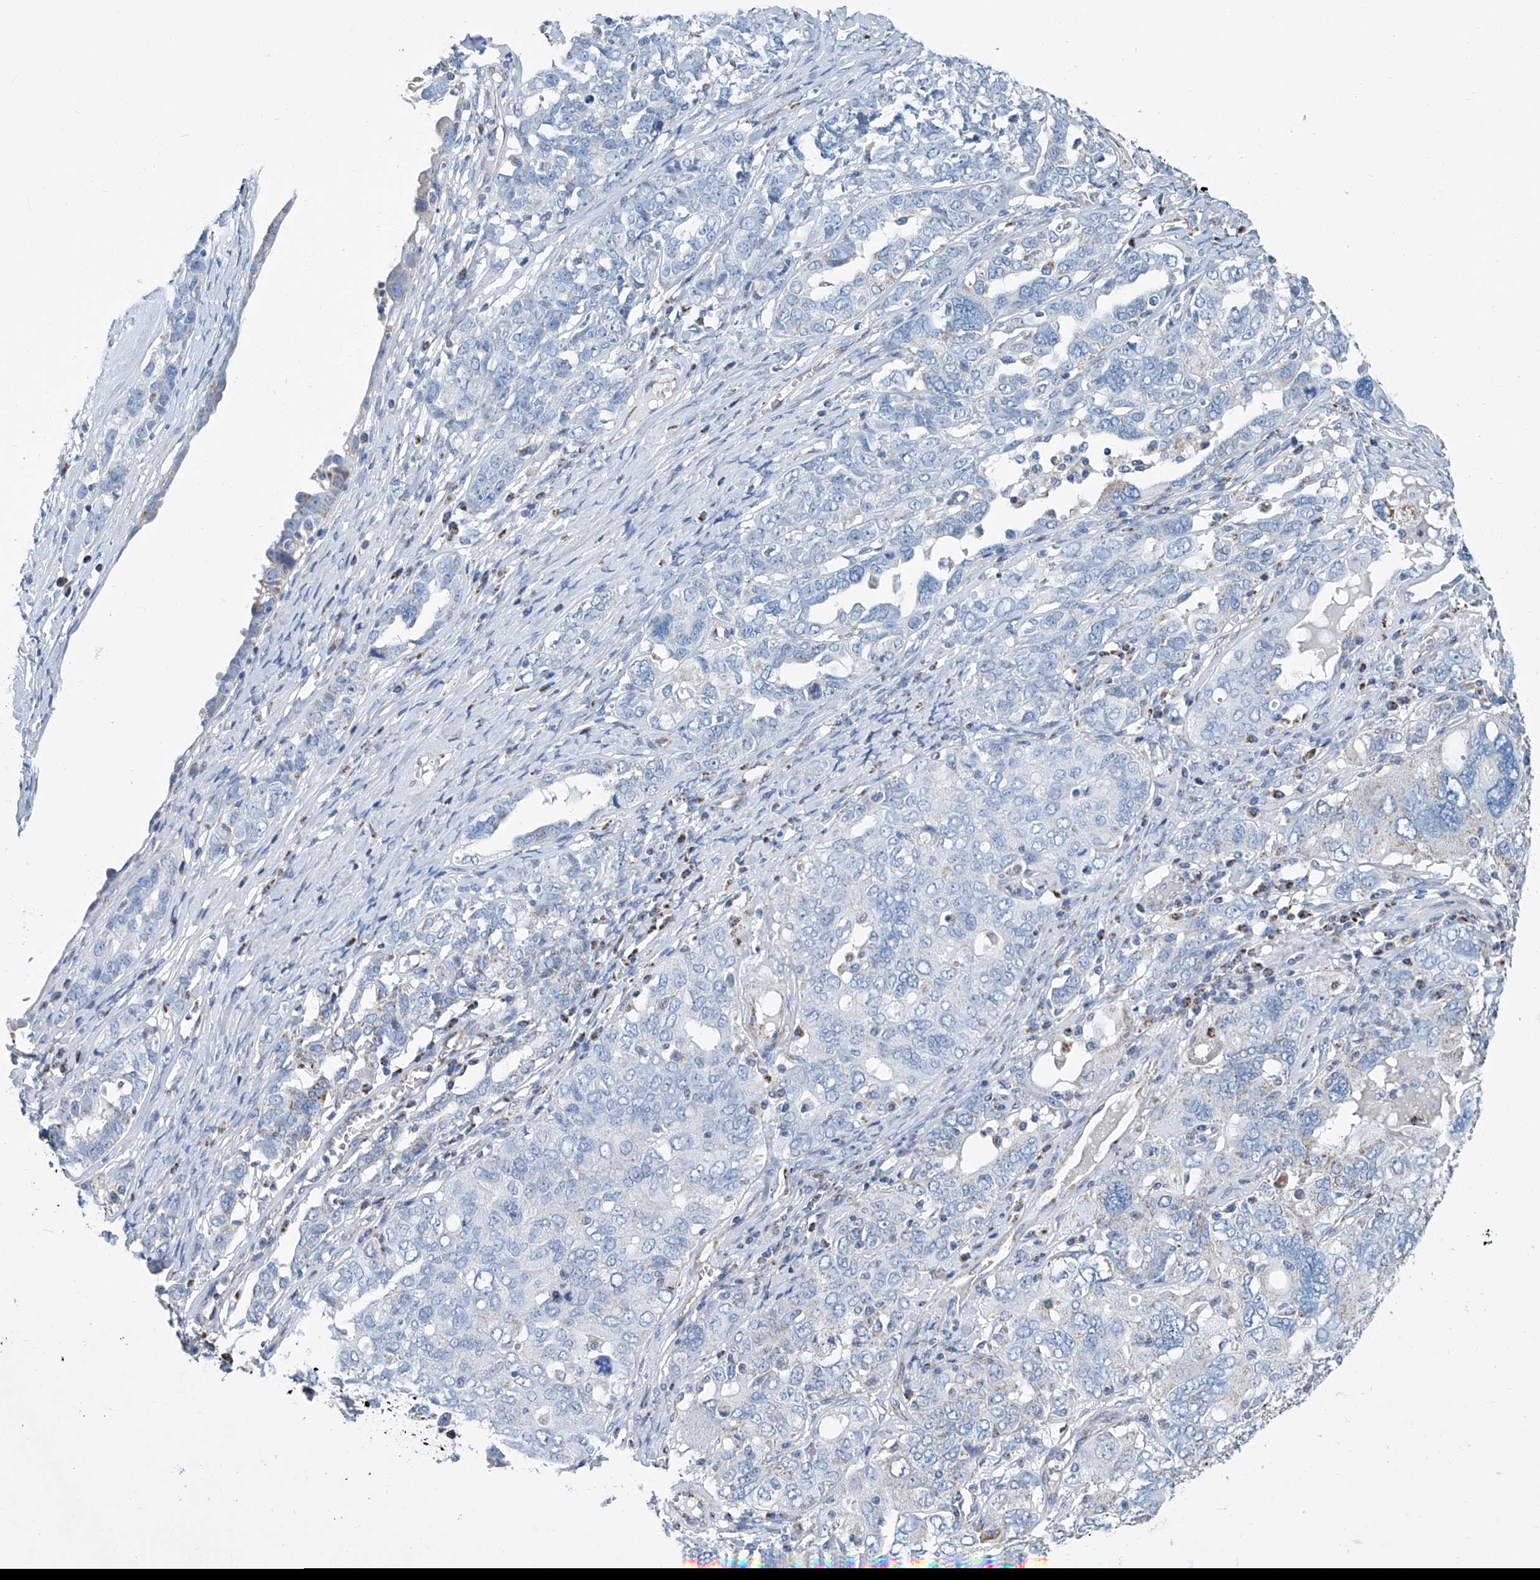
{"staining": {"intensity": "negative", "quantity": "none", "location": "none"}, "tissue": "ovarian cancer", "cell_type": "Tumor cells", "image_type": "cancer", "snomed": [{"axis": "morphology", "description": "Carcinoma, endometroid"}, {"axis": "topography", "description": "Ovary"}], "caption": "Immunohistochemistry (IHC) photomicrograph of neoplastic tissue: human endometroid carcinoma (ovarian) stained with DAB displays no significant protein expression in tumor cells.", "gene": "MT-ND1", "patient": {"sex": "female", "age": 62}}